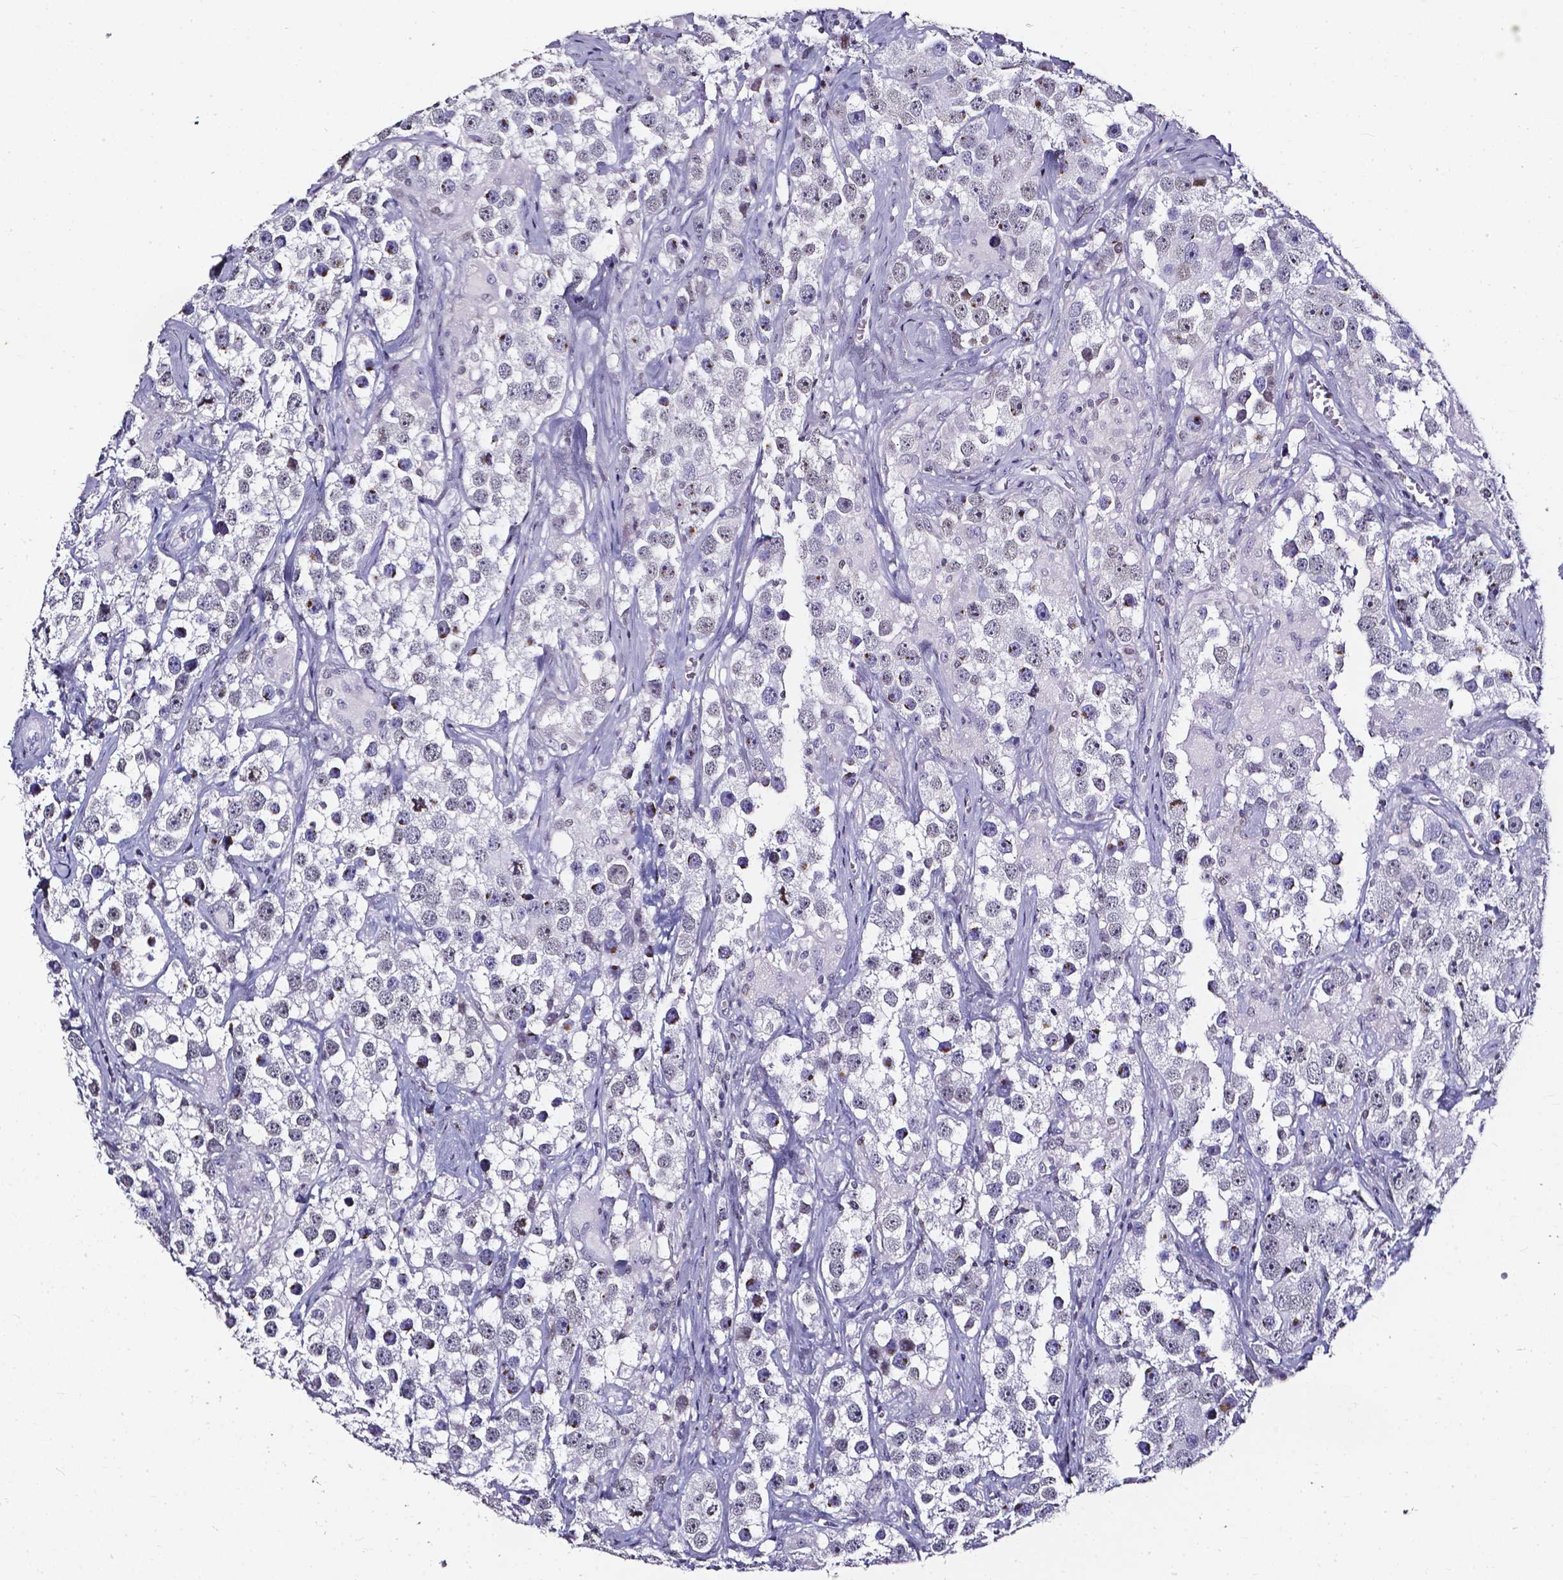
{"staining": {"intensity": "moderate", "quantity": "<25%", "location": "cytoplasmic/membranous"}, "tissue": "testis cancer", "cell_type": "Tumor cells", "image_type": "cancer", "snomed": [{"axis": "morphology", "description": "Seminoma, NOS"}, {"axis": "topography", "description": "Testis"}], "caption": "Protein staining of testis cancer tissue exhibits moderate cytoplasmic/membranous staining in approximately <25% of tumor cells.", "gene": "AKR1B10", "patient": {"sex": "male", "age": 49}}